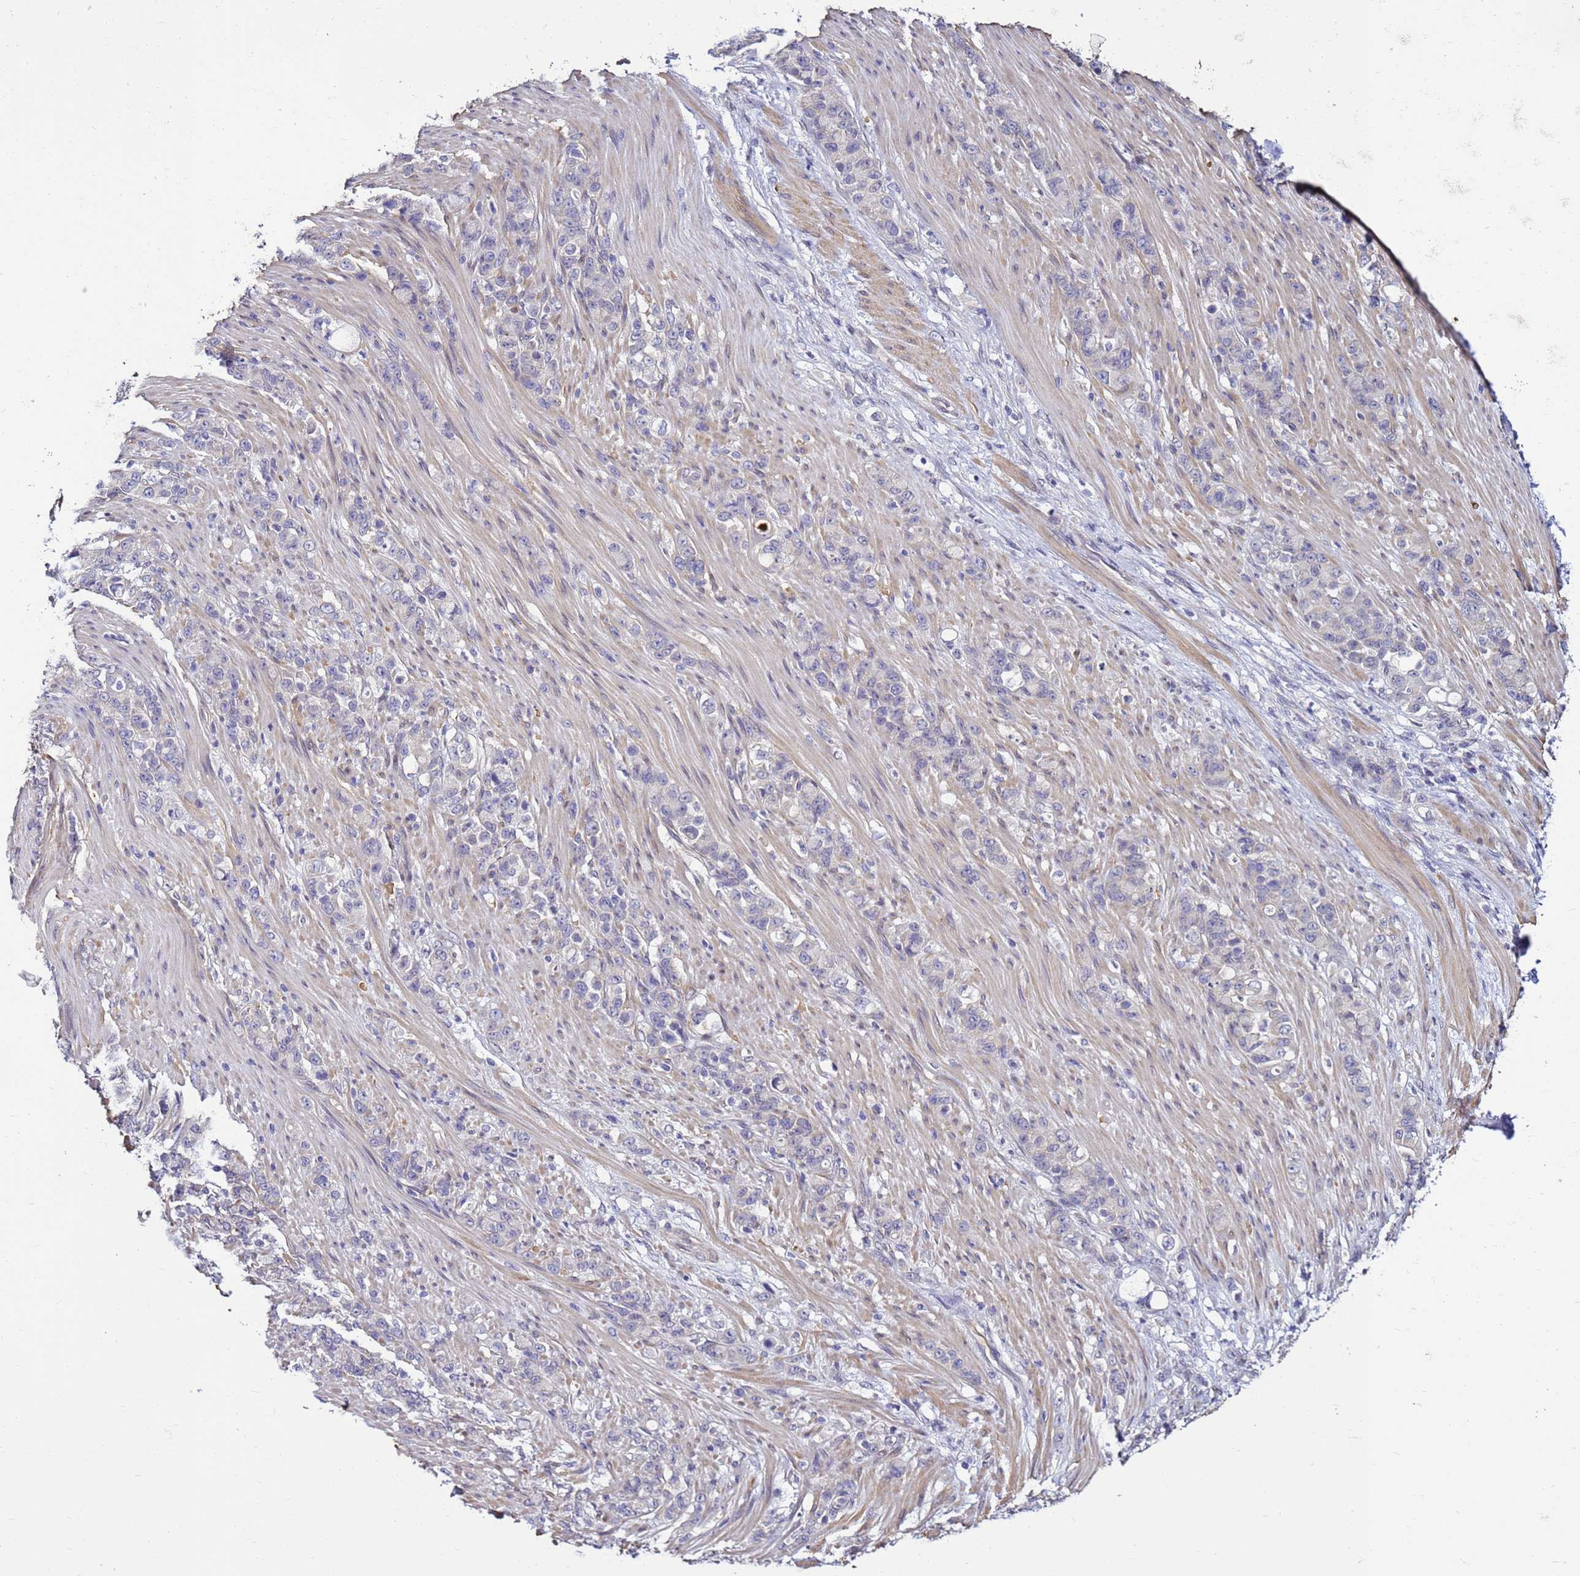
{"staining": {"intensity": "negative", "quantity": "none", "location": "none"}, "tissue": "stomach cancer", "cell_type": "Tumor cells", "image_type": "cancer", "snomed": [{"axis": "morphology", "description": "Normal tissue, NOS"}, {"axis": "morphology", "description": "Adenocarcinoma, NOS"}, {"axis": "topography", "description": "Stomach"}], "caption": "DAB (3,3'-diaminobenzidine) immunohistochemical staining of stomach cancer exhibits no significant expression in tumor cells. Brightfield microscopy of immunohistochemistry stained with DAB (3,3'-diaminobenzidine) (brown) and hematoxylin (blue), captured at high magnification.", "gene": "FAM166B", "patient": {"sex": "female", "age": 79}}